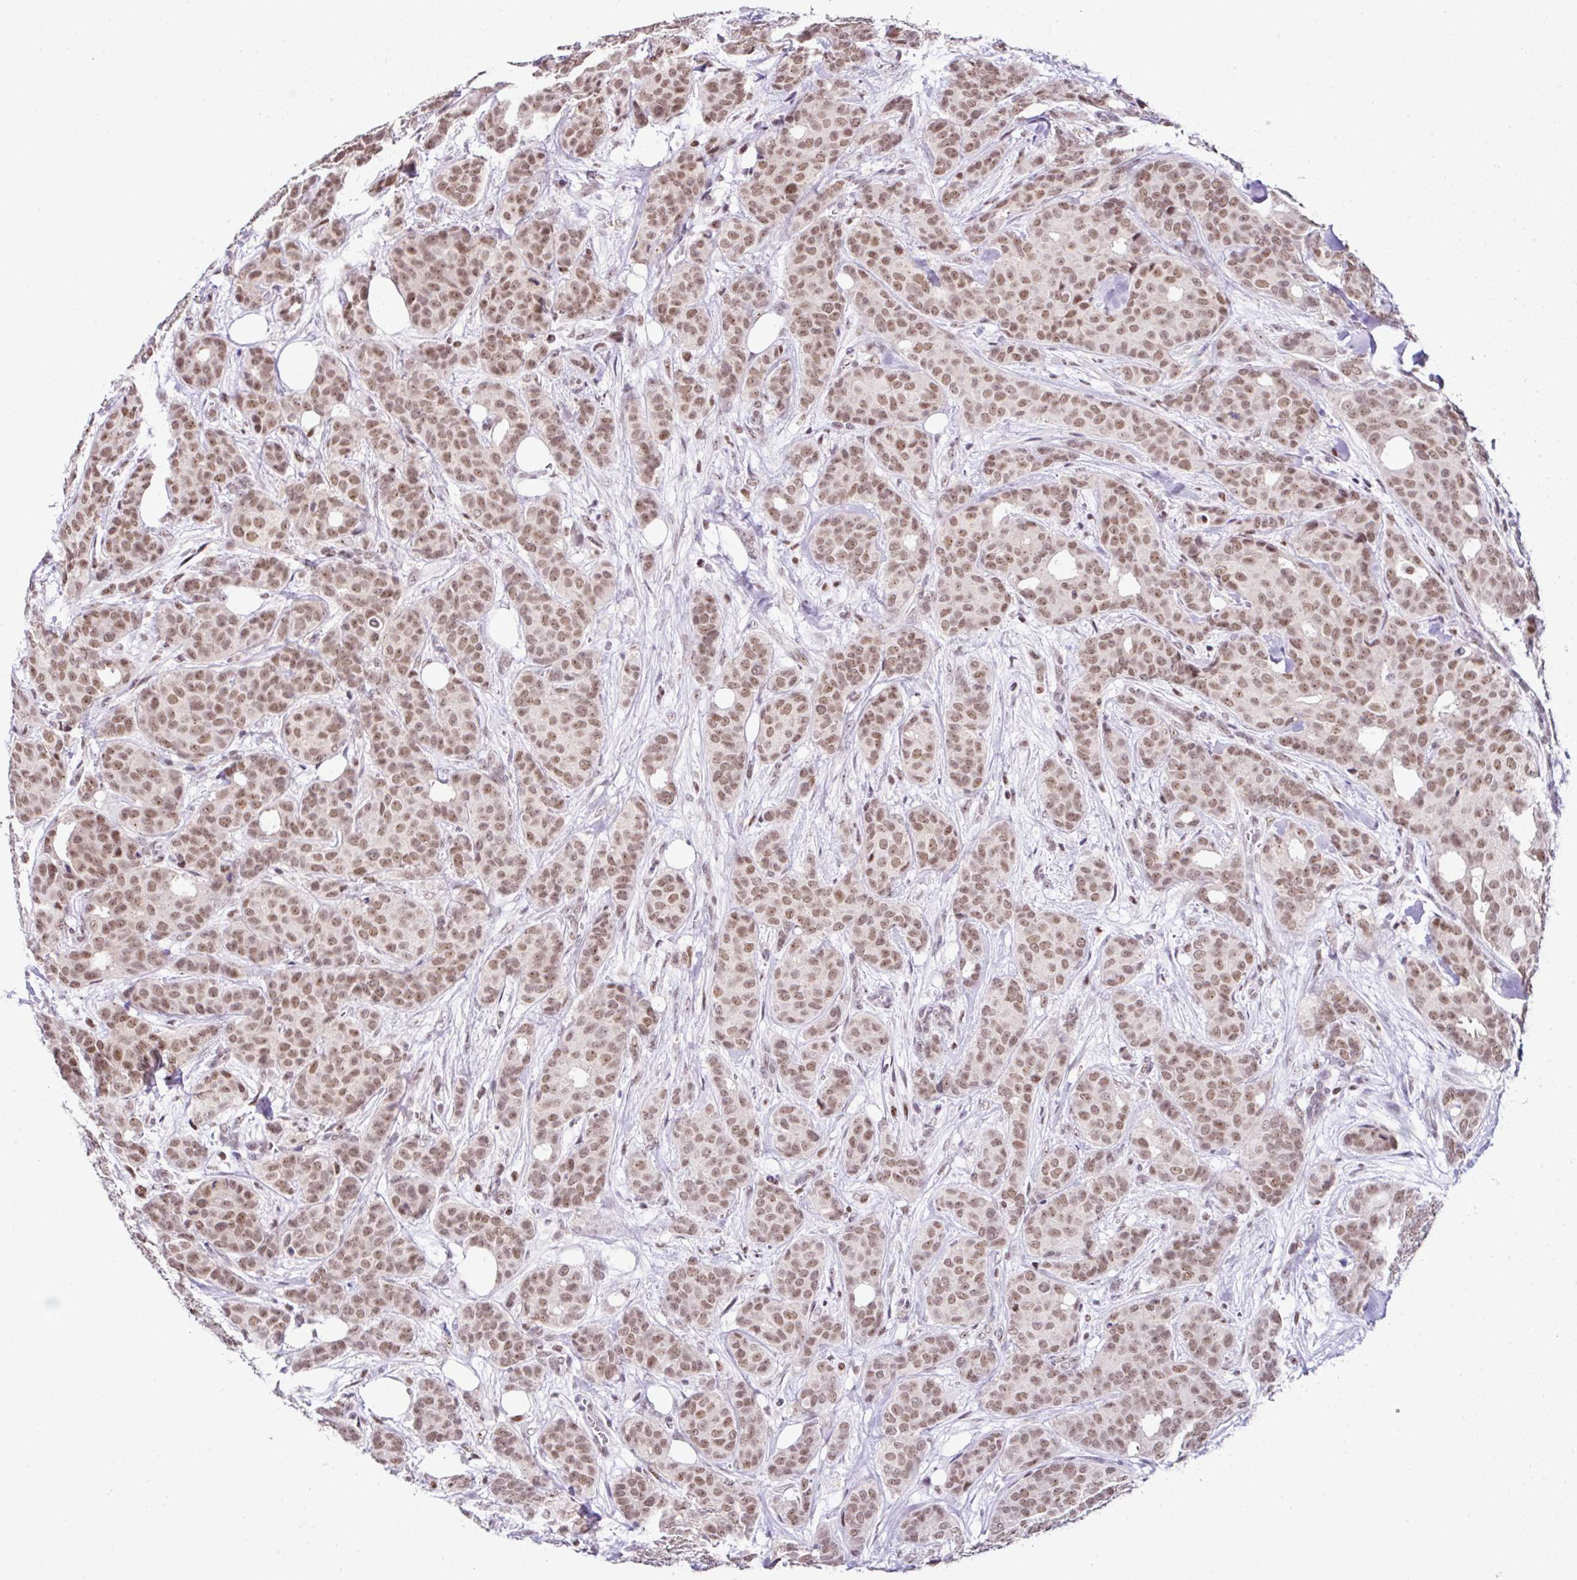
{"staining": {"intensity": "moderate", "quantity": ">75%", "location": "nuclear"}, "tissue": "breast cancer", "cell_type": "Tumor cells", "image_type": "cancer", "snomed": [{"axis": "morphology", "description": "Duct carcinoma"}, {"axis": "topography", "description": "Breast"}], "caption": "Breast cancer (intraductal carcinoma) tissue demonstrates moderate nuclear staining in about >75% of tumor cells, visualized by immunohistochemistry.", "gene": "PTPN2", "patient": {"sex": "female", "age": 70}}